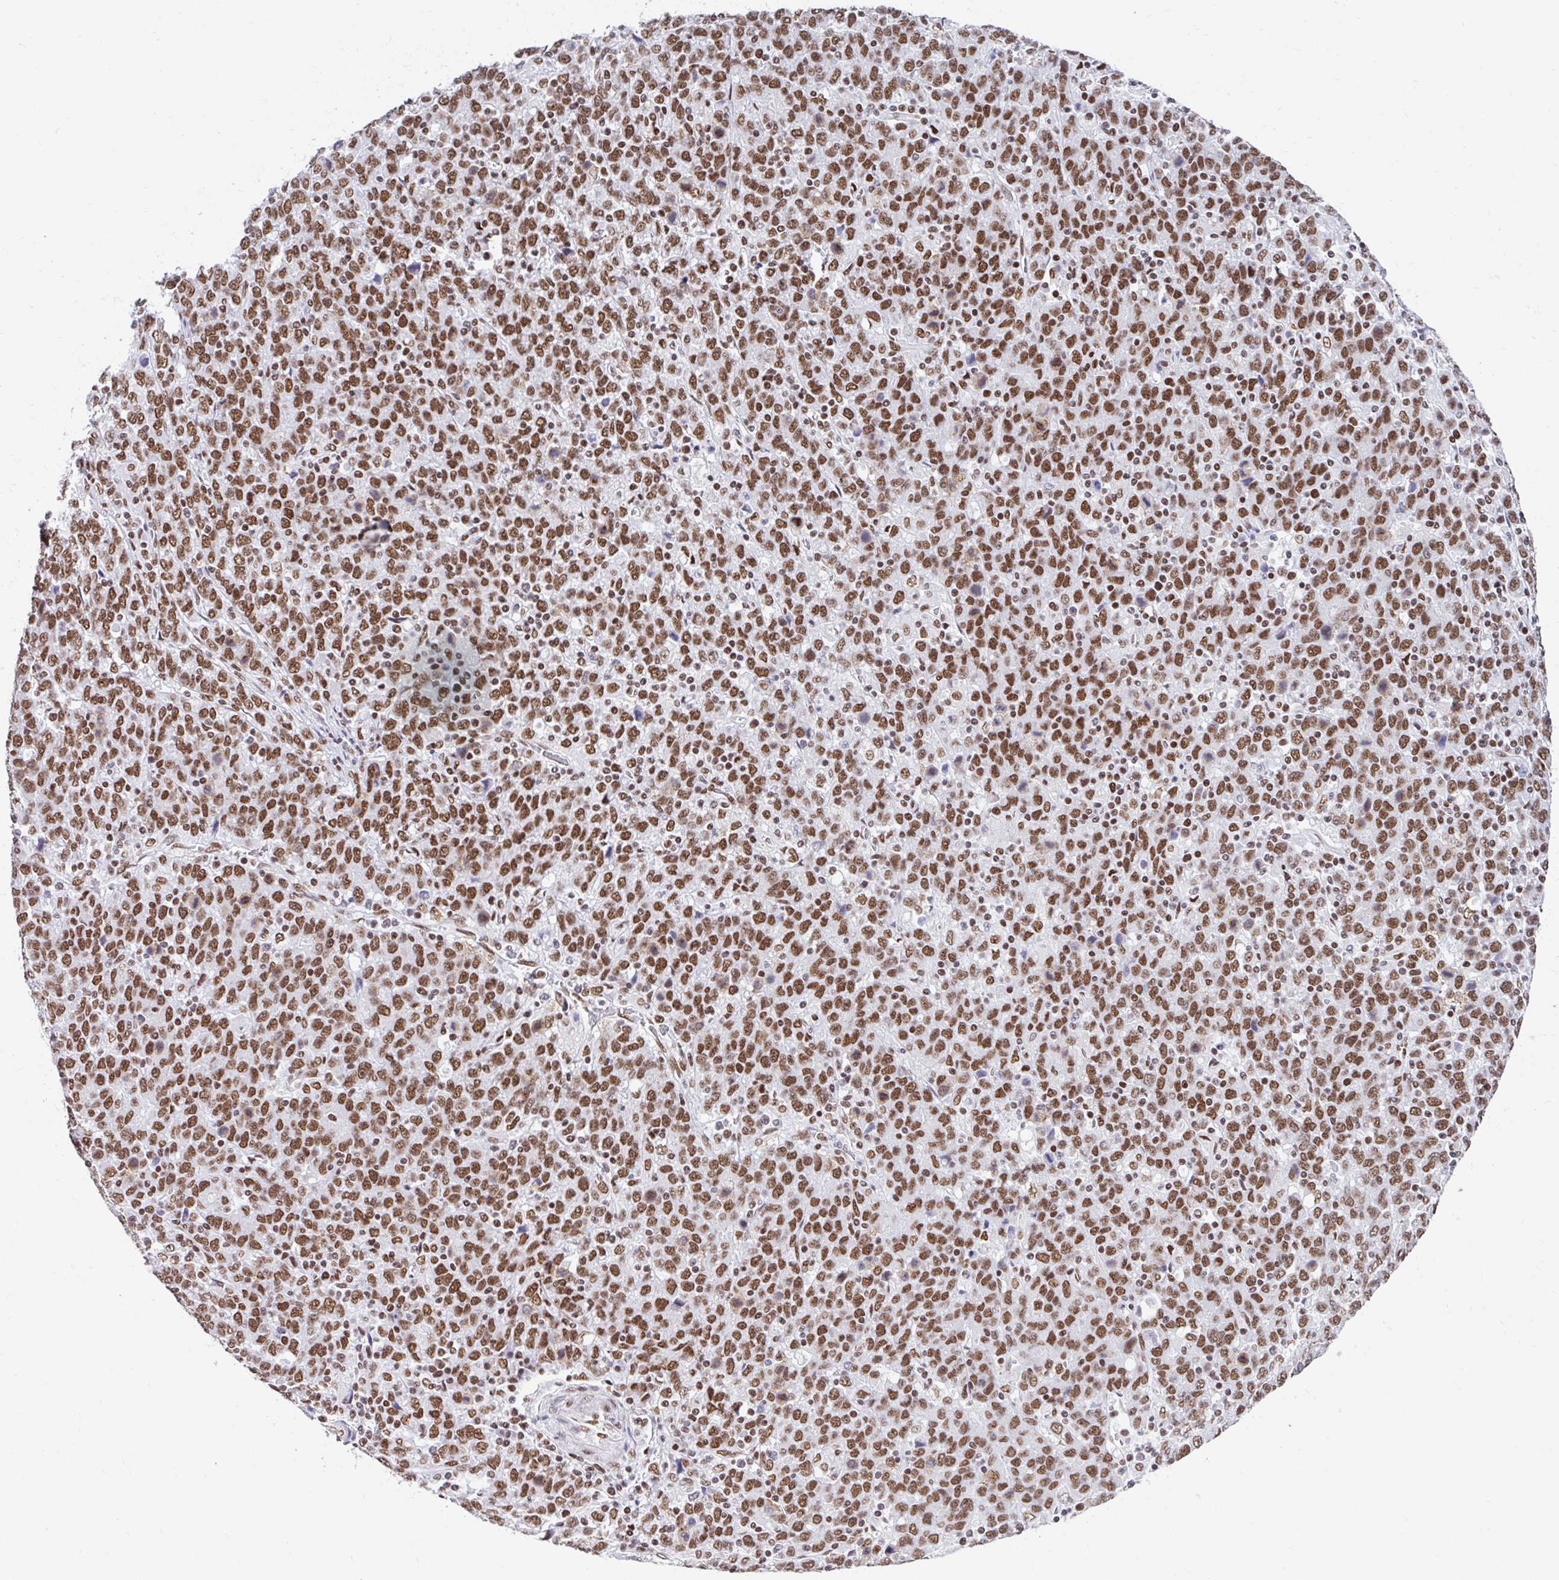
{"staining": {"intensity": "strong", "quantity": ">75%", "location": "nuclear"}, "tissue": "stomach cancer", "cell_type": "Tumor cells", "image_type": "cancer", "snomed": [{"axis": "morphology", "description": "Adenocarcinoma, NOS"}, {"axis": "topography", "description": "Stomach, upper"}], "caption": "Stomach cancer (adenocarcinoma) stained for a protein (brown) demonstrates strong nuclear positive staining in approximately >75% of tumor cells.", "gene": "KHDRBS1", "patient": {"sex": "male", "age": 69}}